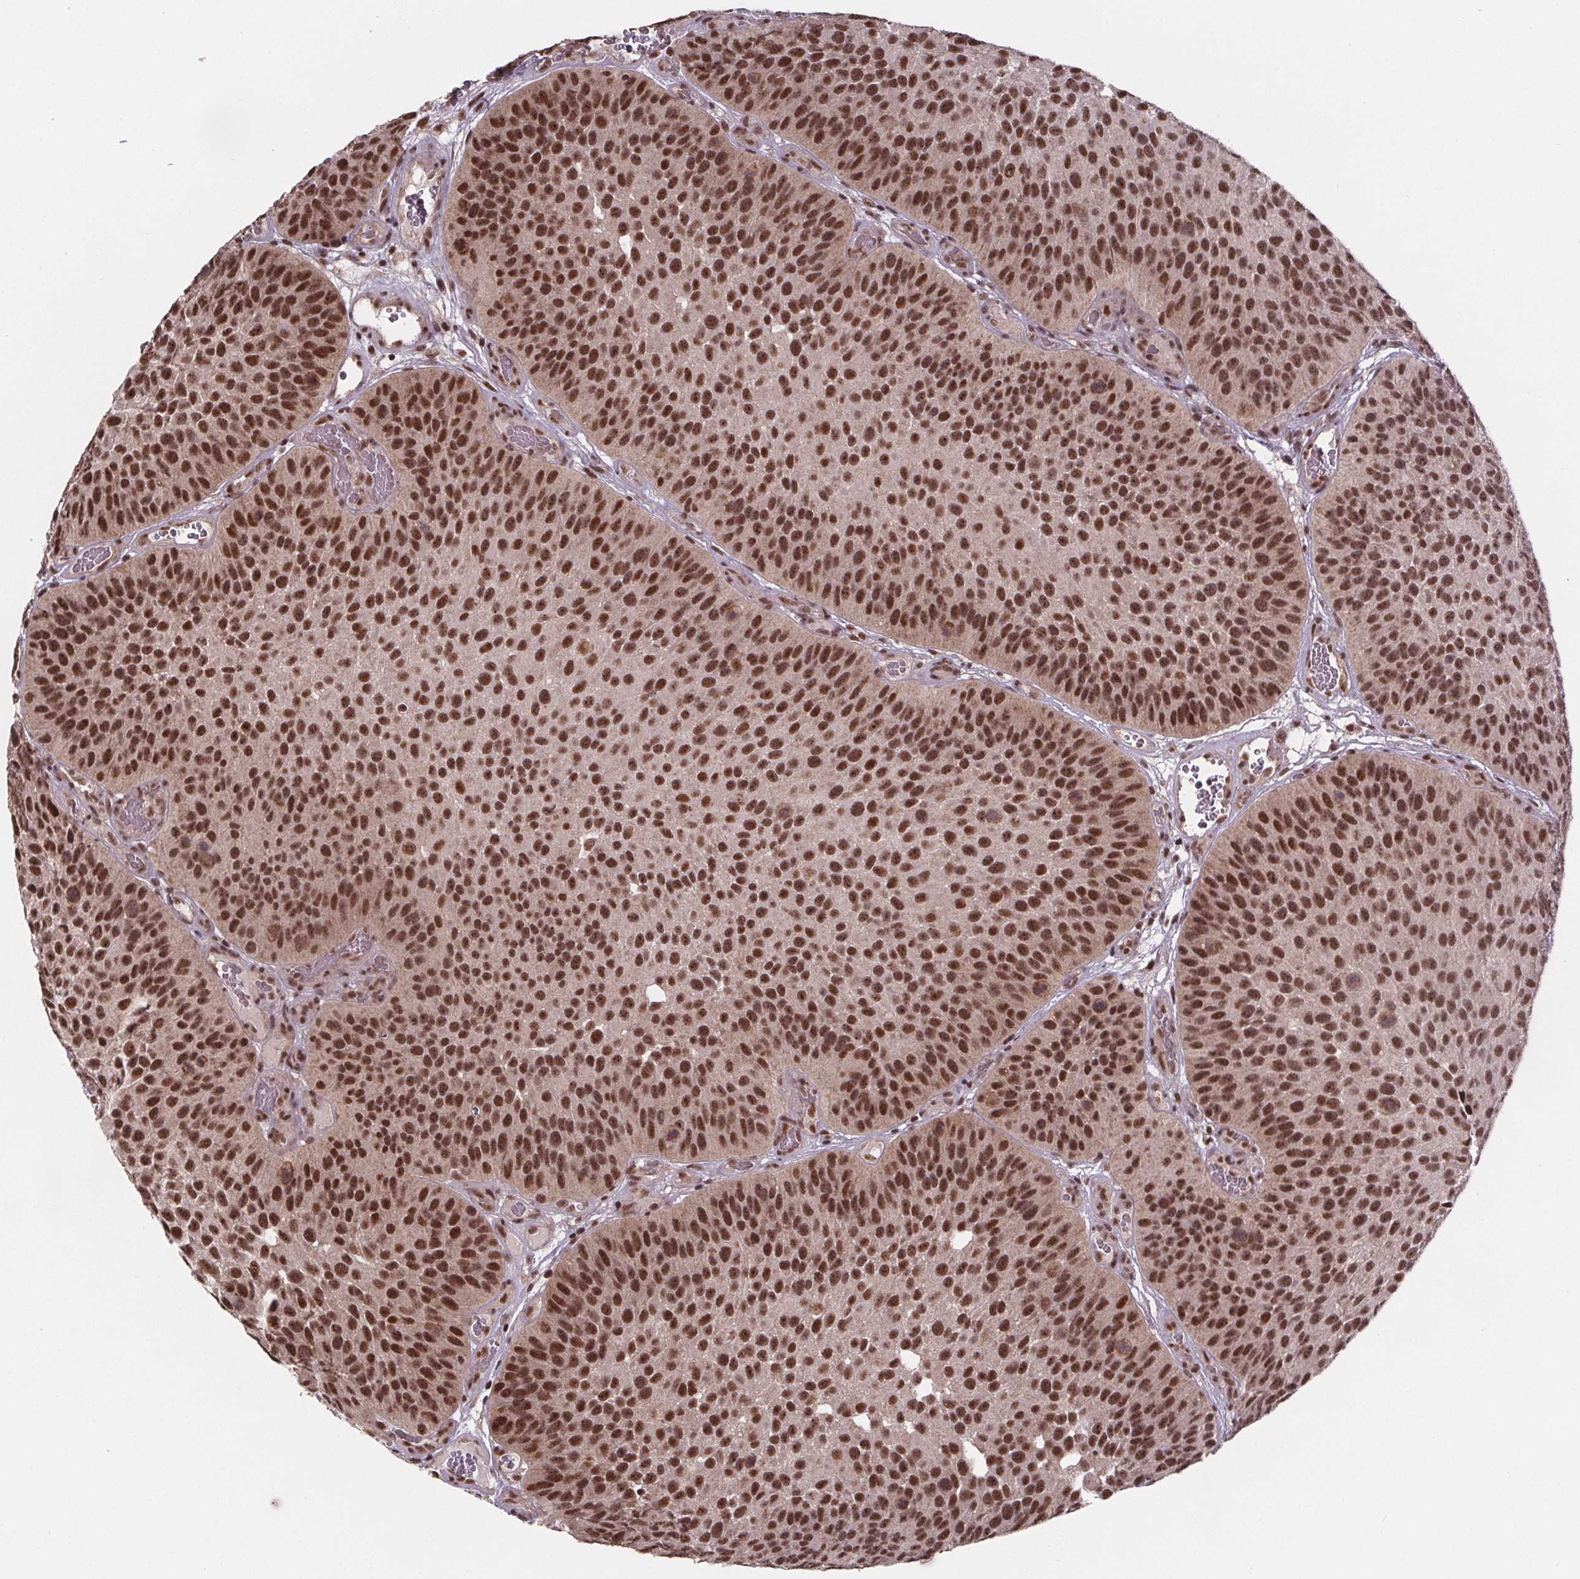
{"staining": {"intensity": "moderate", "quantity": ">75%", "location": "nuclear"}, "tissue": "urothelial cancer", "cell_type": "Tumor cells", "image_type": "cancer", "snomed": [{"axis": "morphology", "description": "Urothelial carcinoma, Low grade"}, {"axis": "topography", "description": "Urinary bladder"}], "caption": "IHC (DAB) staining of low-grade urothelial carcinoma demonstrates moderate nuclear protein expression in approximately >75% of tumor cells.", "gene": "JARID2", "patient": {"sex": "male", "age": 76}}